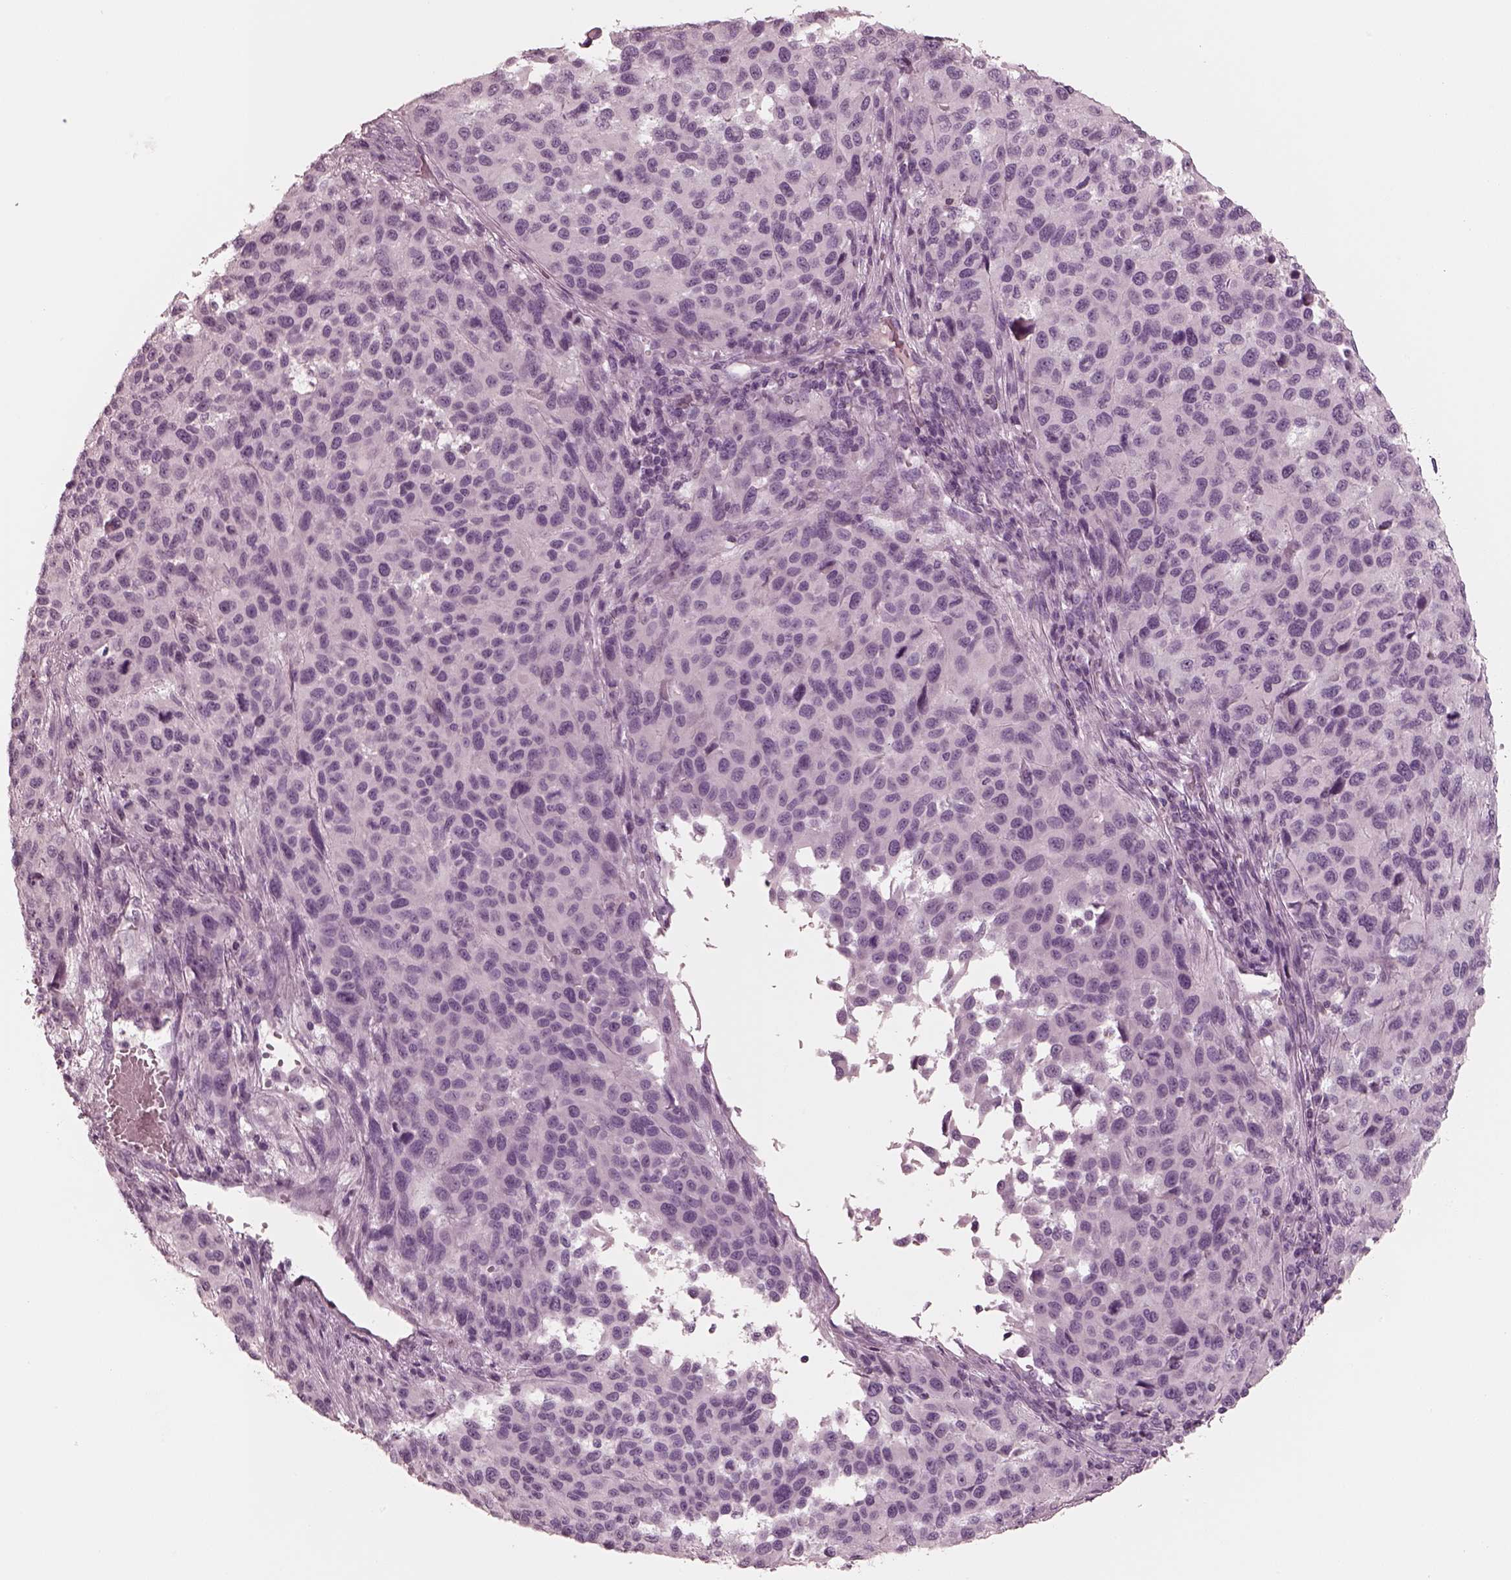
{"staining": {"intensity": "negative", "quantity": "none", "location": "none"}, "tissue": "melanoma", "cell_type": "Tumor cells", "image_type": "cancer", "snomed": [{"axis": "morphology", "description": "Malignant melanoma, Metastatic site"}, {"axis": "topography", "description": "Lymph node"}], "caption": "Tumor cells are negative for brown protein staining in melanoma.", "gene": "PON3", "patient": {"sex": "male", "age": 61}}